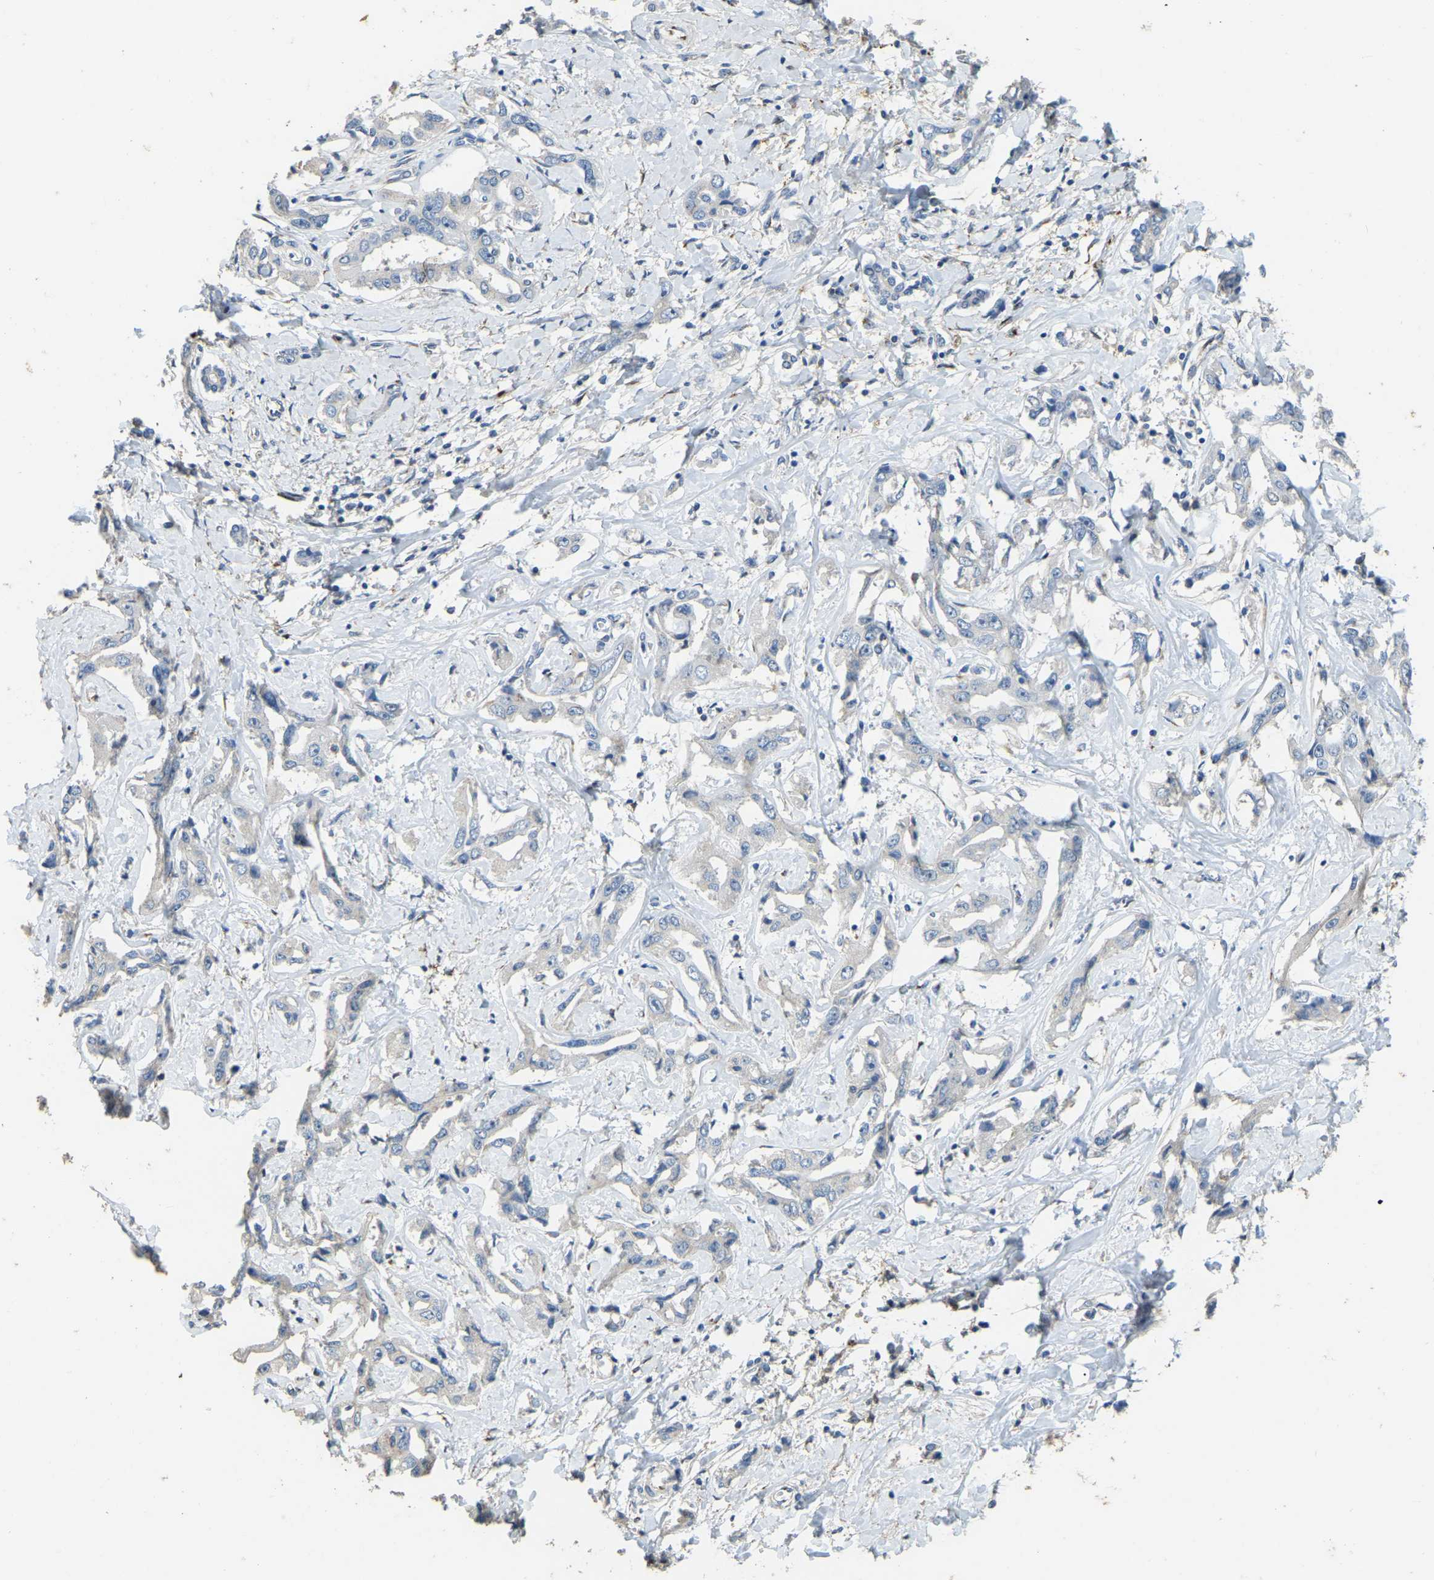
{"staining": {"intensity": "negative", "quantity": "none", "location": "none"}, "tissue": "liver cancer", "cell_type": "Tumor cells", "image_type": "cancer", "snomed": [{"axis": "morphology", "description": "Cholangiocarcinoma"}, {"axis": "topography", "description": "Liver"}], "caption": "Cholangiocarcinoma (liver) was stained to show a protein in brown. There is no significant positivity in tumor cells.", "gene": "FAM174A", "patient": {"sex": "male", "age": 59}}